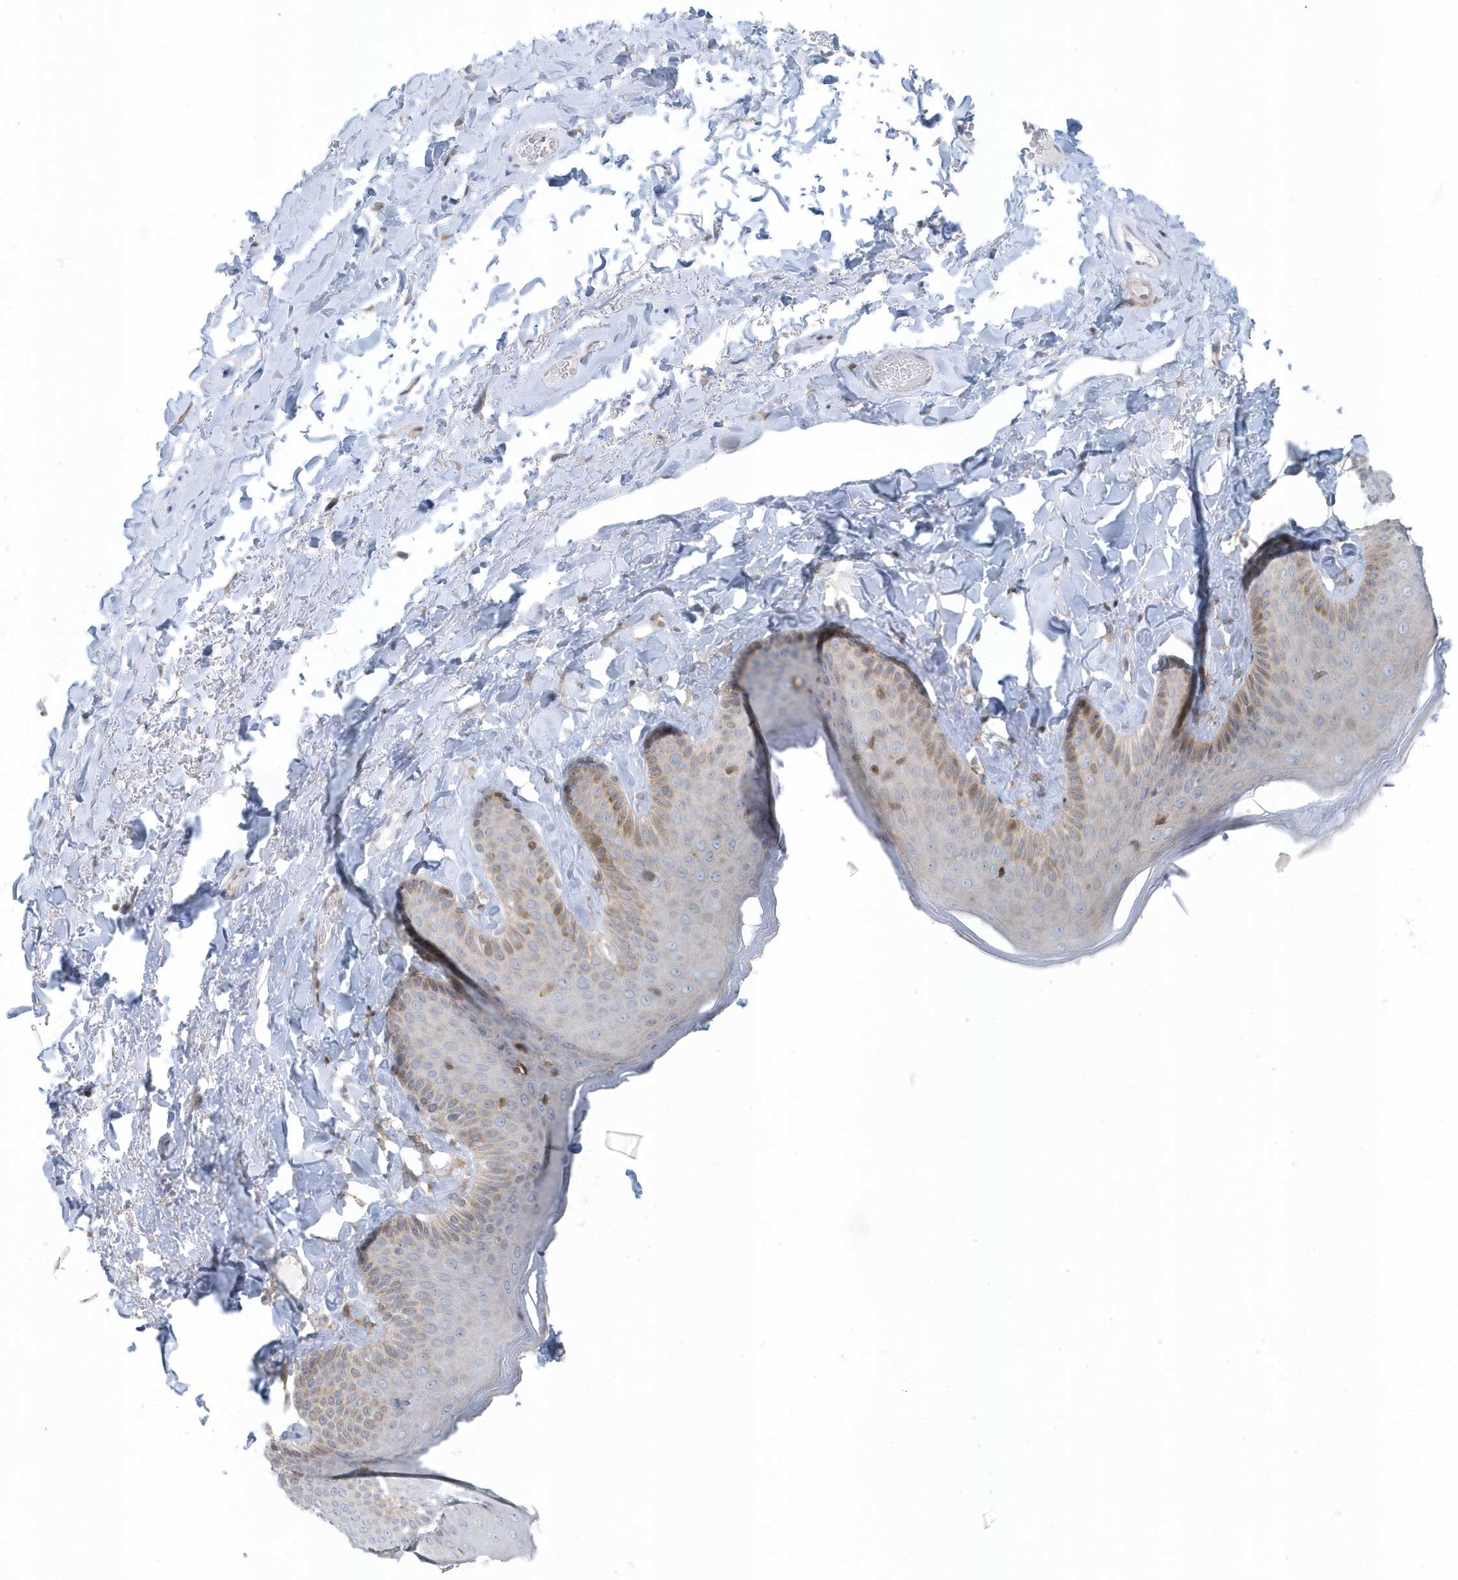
{"staining": {"intensity": "moderate", "quantity": "25%-75%", "location": "cytoplasmic/membranous"}, "tissue": "skin", "cell_type": "Epidermal cells", "image_type": "normal", "snomed": [{"axis": "morphology", "description": "Normal tissue, NOS"}, {"axis": "topography", "description": "Anal"}], "caption": "A high-resolution histopathology image shows immunohistochemistry (IHC) staining of unremarkable skin, which shows moderate cytoplasmic/membranous expression in about 25%-75% of epidermal cells. (Brightfield microscopy of DAB IHC at high magnification).", "gene": "CACNB2", "patient": {"sex": "male", "age": 69}}